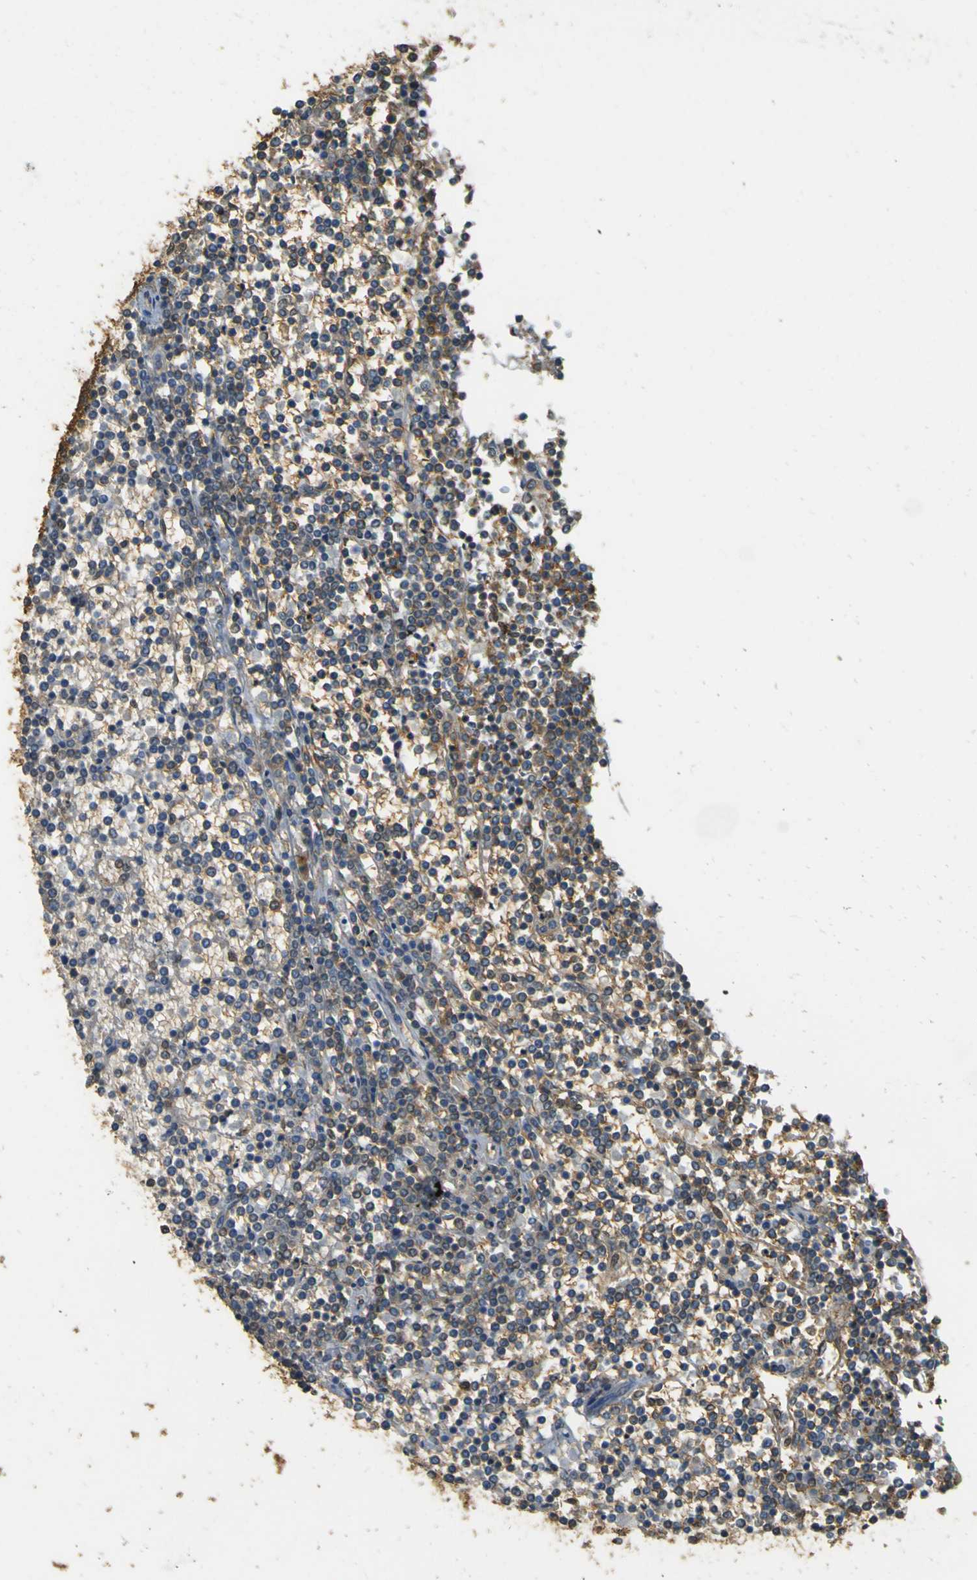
{"staining": {"intensity": "strong", "quantity": "25%-75%", "location": "cytoplasmic/membranous"}, "tissue": "lymphoma", "cell_type": "Tumor cells", "image_type": "cancer", "snomed": [{"axis": "morphology", "description": "Malignant lymphoma, non-Hodgkin's type, Low grade"}, {"axis": "topography", "description": "Spleen"}], "caption": "Protein staining of malignant lymphoma, non-Hodgkin's type (low-grade) tissue reveals strong cytoplasmic/membranous positivity in about 25%-75% of tumor cells.", "gene": "GOLGA1", "patient": {"sex": "female", "age": 19}}